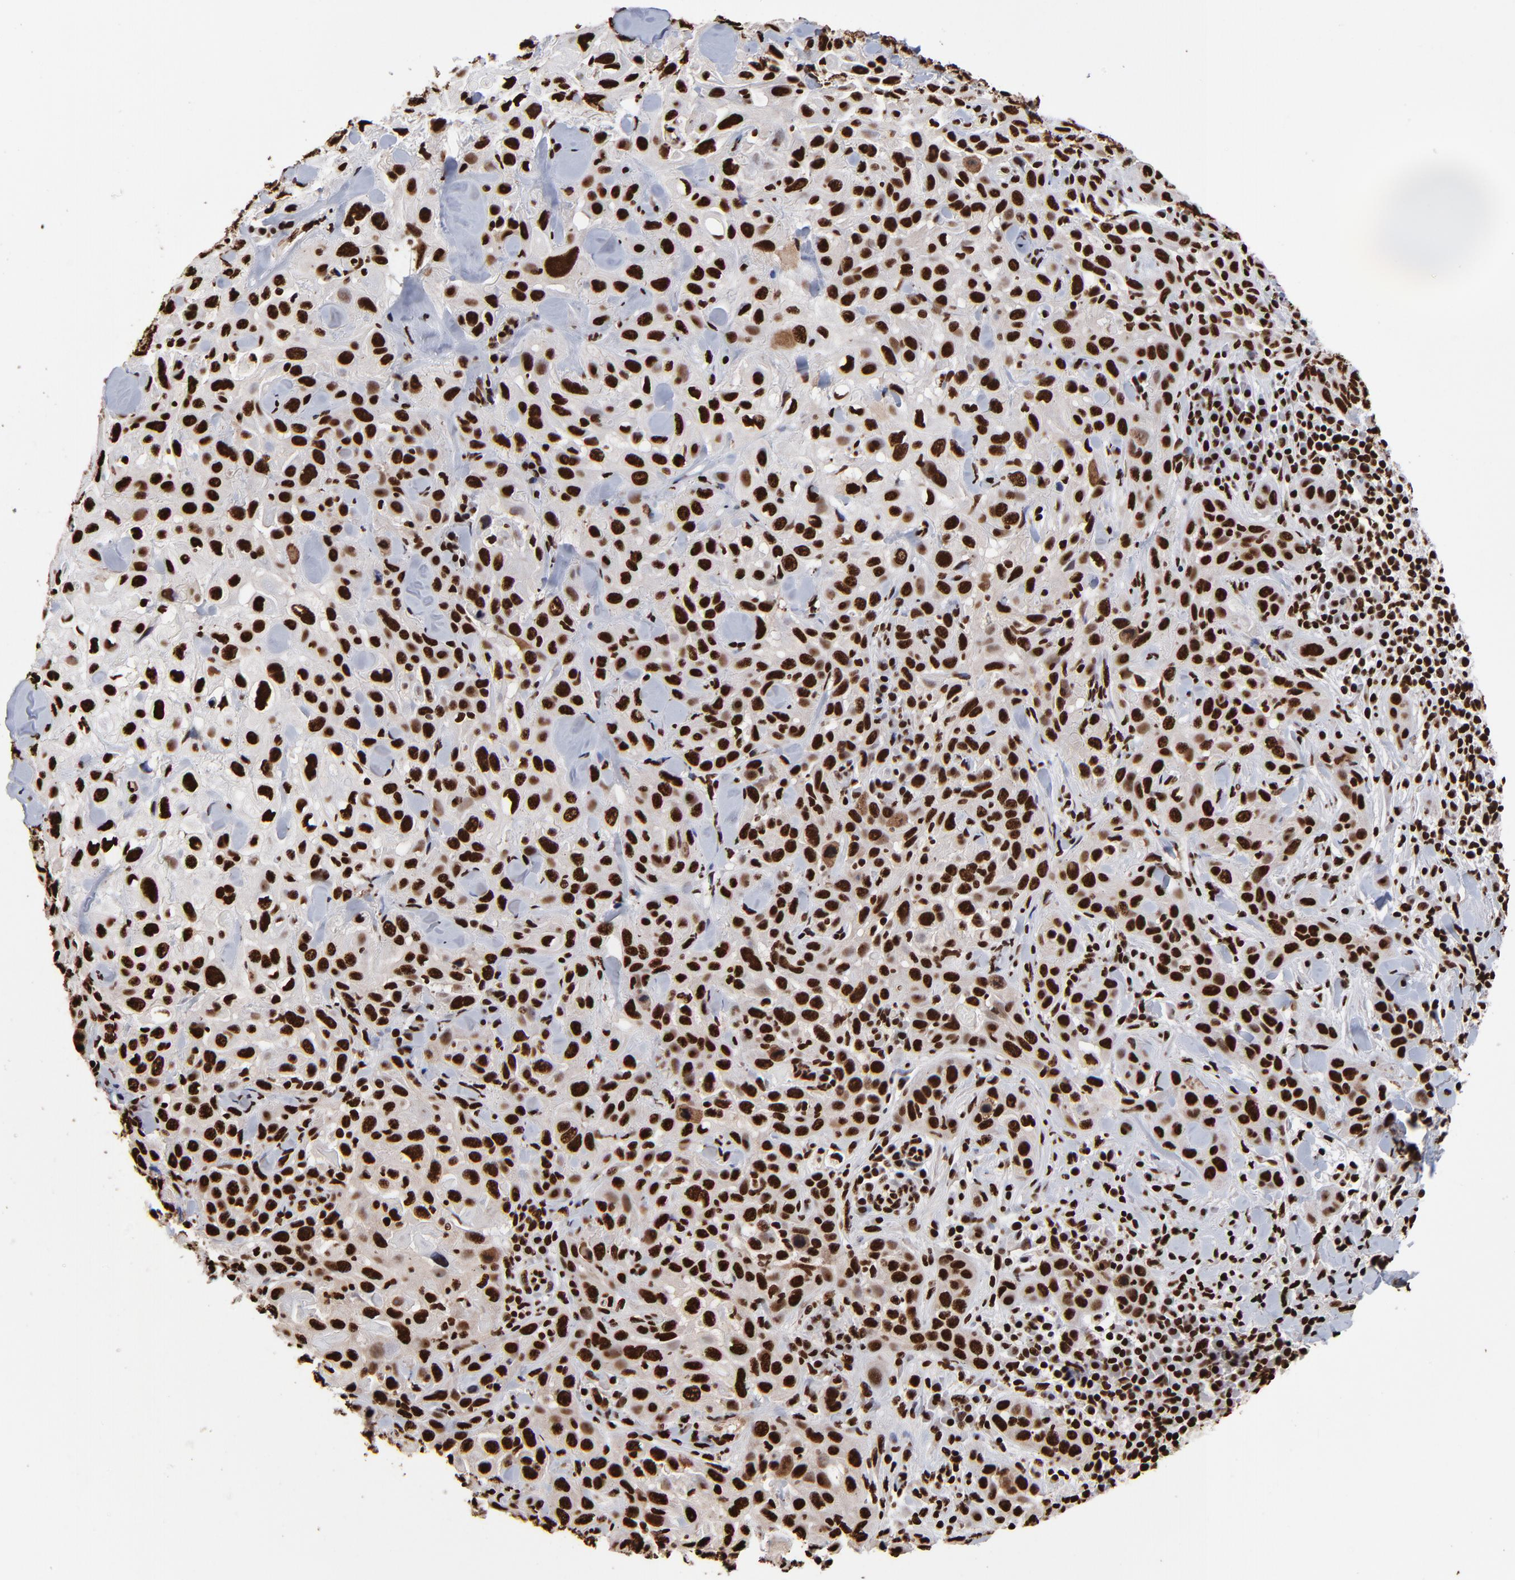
{"staining": {"intensity": "strong", "quantity": ">75%", "location": "nuclear"}, "tissue": "skin cancer", "cell_type": "Tumor cells", "image_type": "cancer", "snomed": [{"axis": "morphology", "description": "Squamous cell carcinoma, NOS"}, {"axis": "topography", "description": "Skin"}], "caption": "Human skin squamous cell carcinoma stained with a brown dye demonstrates strong nuclear positive positivity in approximately >75% of tumor cells.", "gene": "ZNF544", "patient": {"sex": "male", "age": 84}}